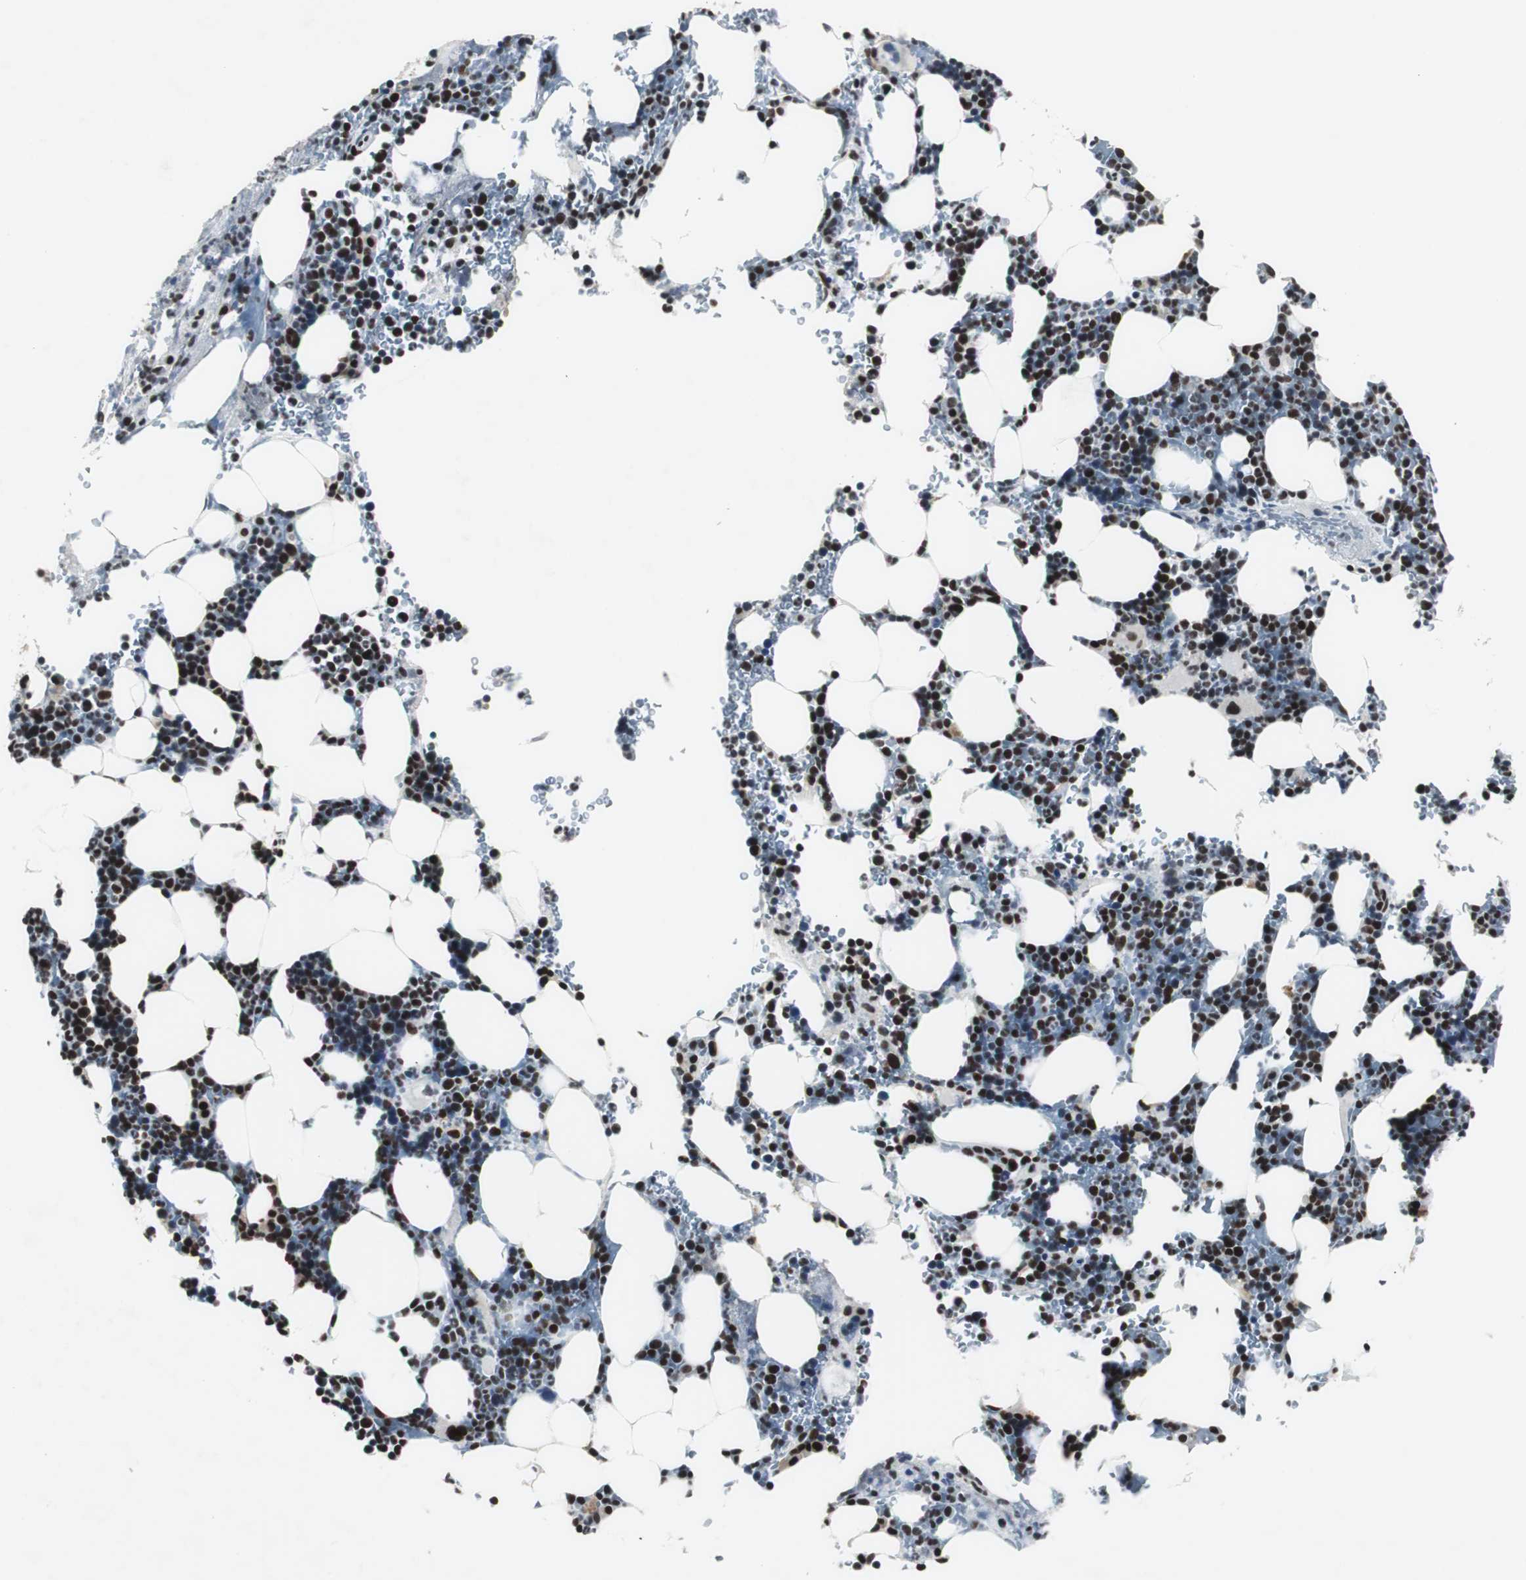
{"staining": {"intensity": "strong", "quantity": "25%-75%", "location": "nuclear"}, "tissue": "bone marrow", "cell_type": "Hematopoietic cells", "image_type": "normal", "snomed": [{"axis": "morphology", "description": "Normal tissue, NOS"}, {"axis": "topography", "description": "Bone marrow"}], "caption": "The histopathology image demonstrates staining of benign bone marrow, revealing strong nuclear protein expression (brown color) within hematopoietic cells.", "gene": "RAD9A", "patient": {"sex": "female", "age": 73}}